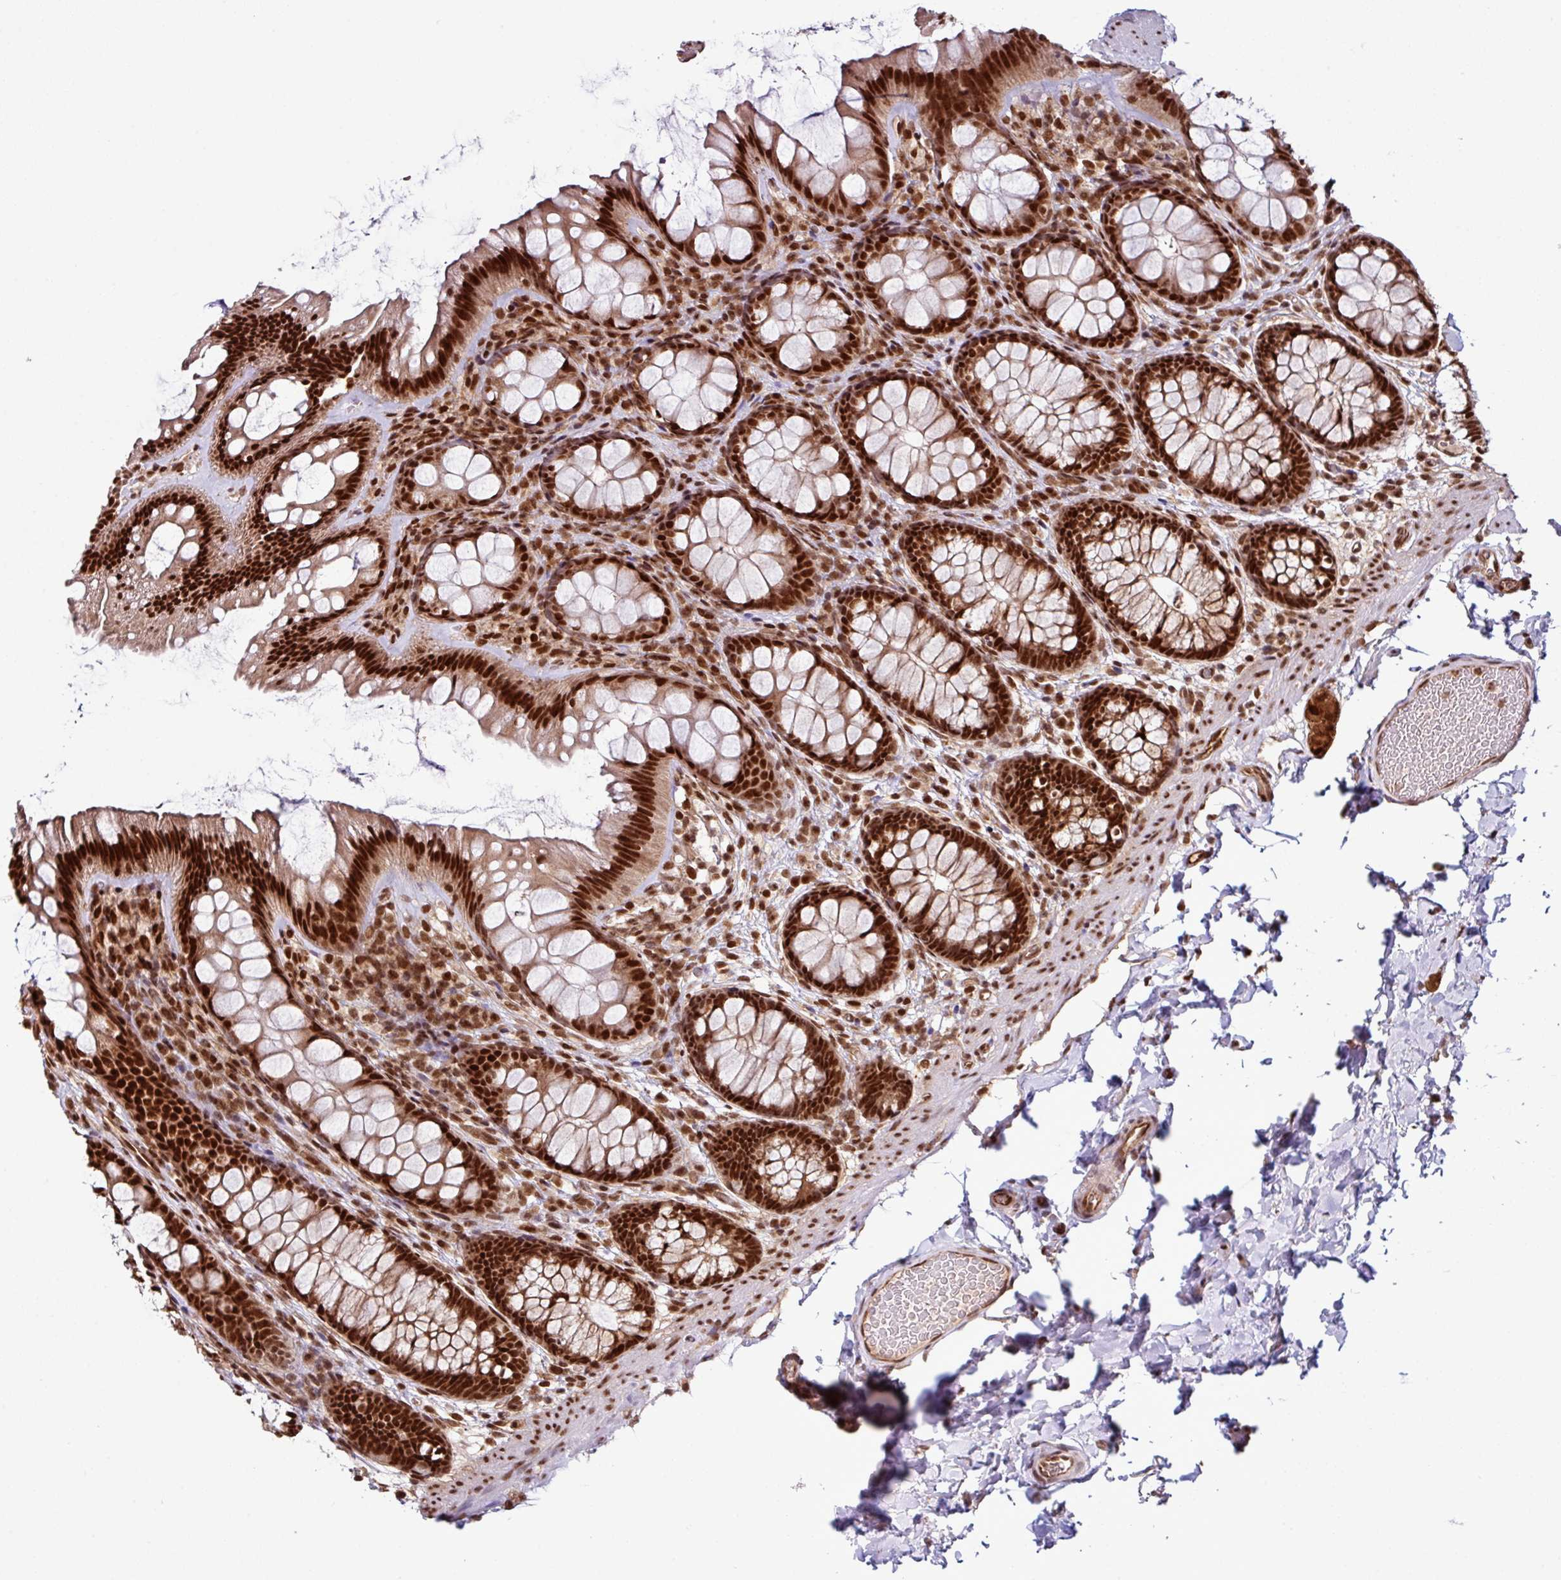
{"staining": {"intensity": "strong", "quantity": ">75%", "location": "cytoplasmic/membranous,nuclear"}, "tissue": "colon", "cell_type": "Endothelial cells", "image_type": "normal", "snomed": [{"axis": "morphology", "description": "Normal tissue, NOS"}, {"axis": "topography", "description": "Colon"}], "caption": "Strong cytoplasmic/membranous,nuclear positivity is identified in approximately >75% of endothelial cells in normal colon. The protein of interest is shown in brown color, while the nuclei are stained blue.", "gene": "MORF4L2", "patient": {"sex": "male", "age": 46}}